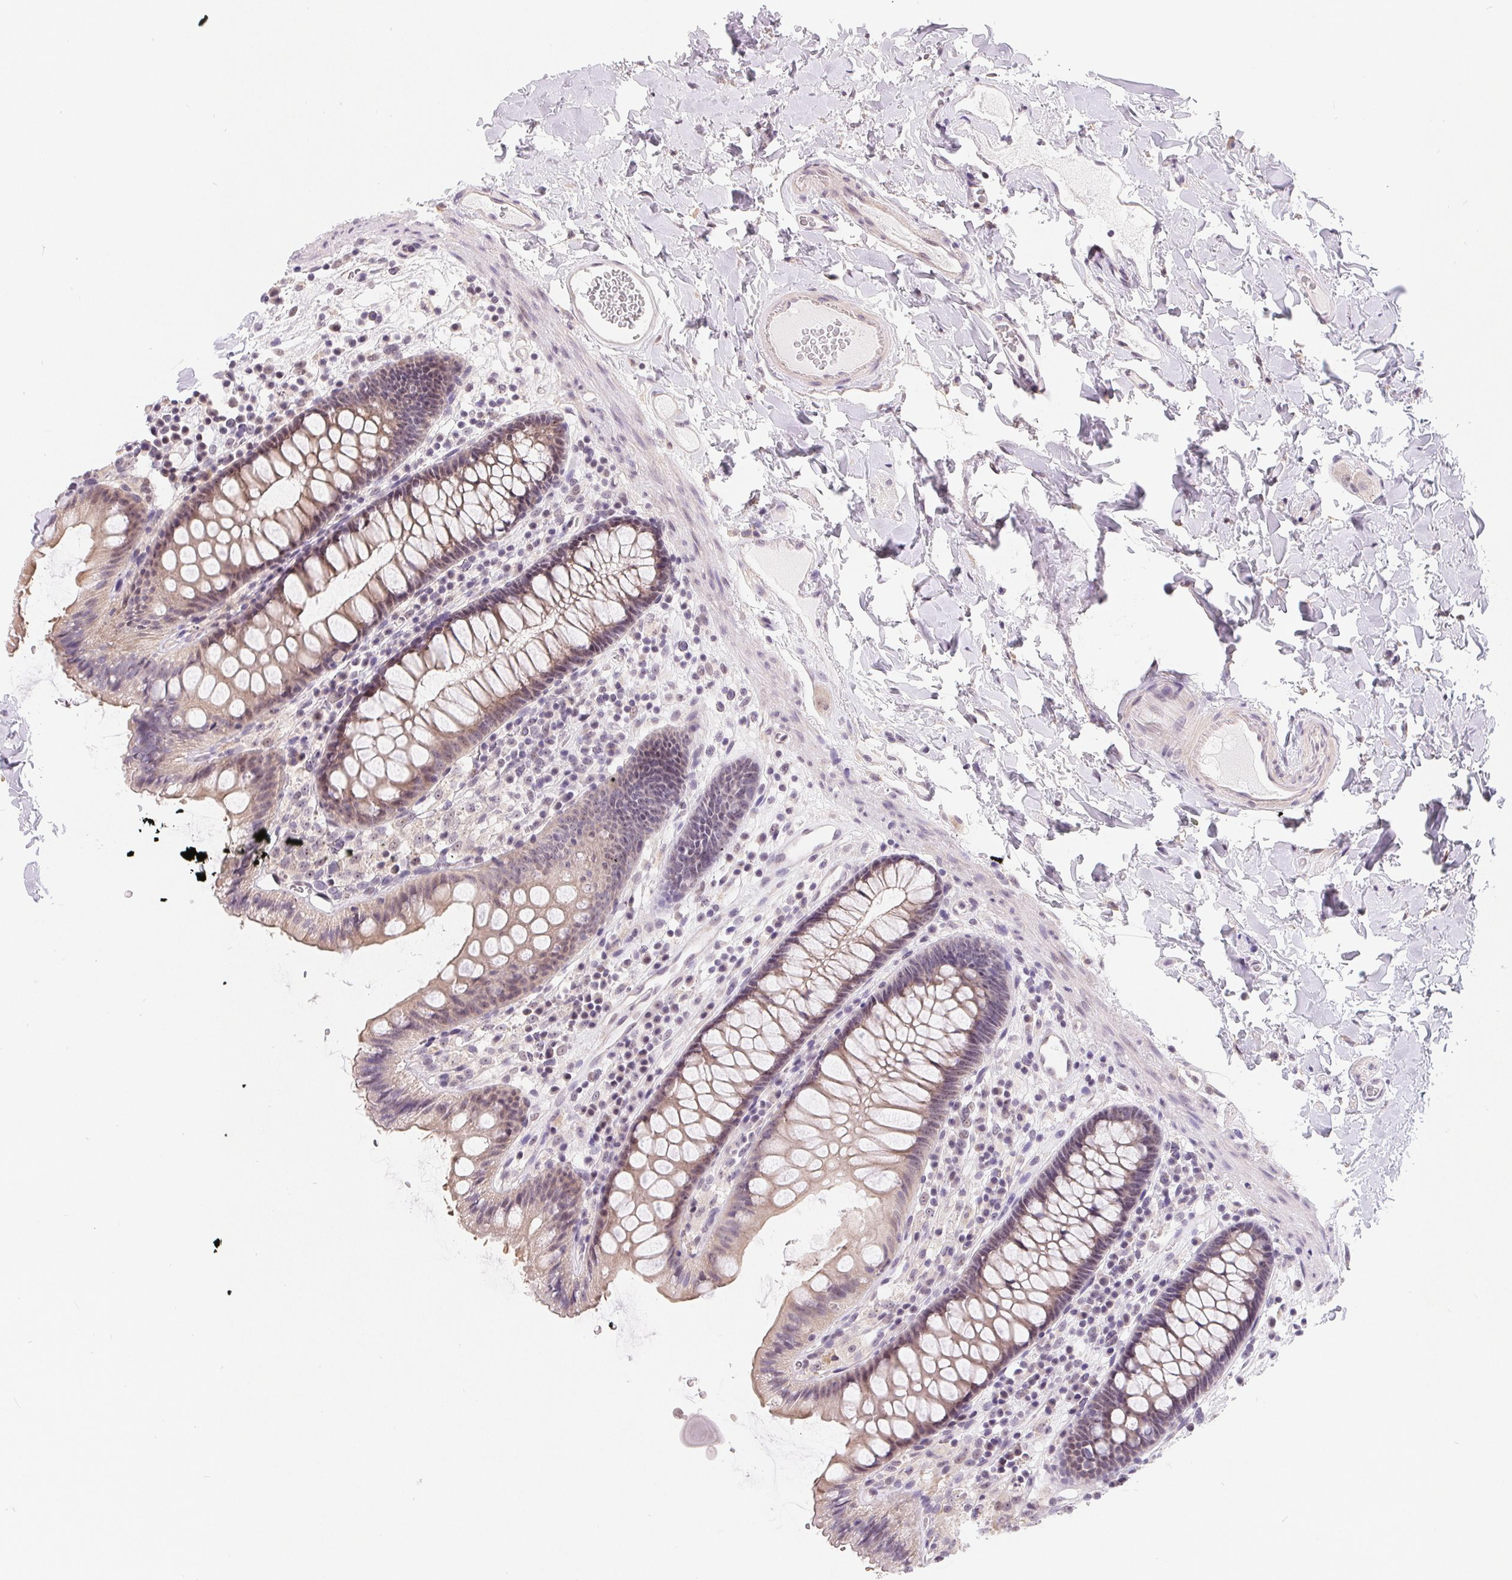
{"staining": {"intensity": "negative", "quantity": "none", "location": "none"}, "tissue": "colon", "cell_type": "Endothelial cells", "image_type": "normal", "snomed": [{"axis": "morphology", "description": "Normal tissue, NOS"}, {"axis": "topography", "description": "Colon"}], "caption": "Endothelial cells show no significant protein expression in unremarkable colon.", "gene": "LCA5L", "patient": {"sex": "male", "age": 84}}